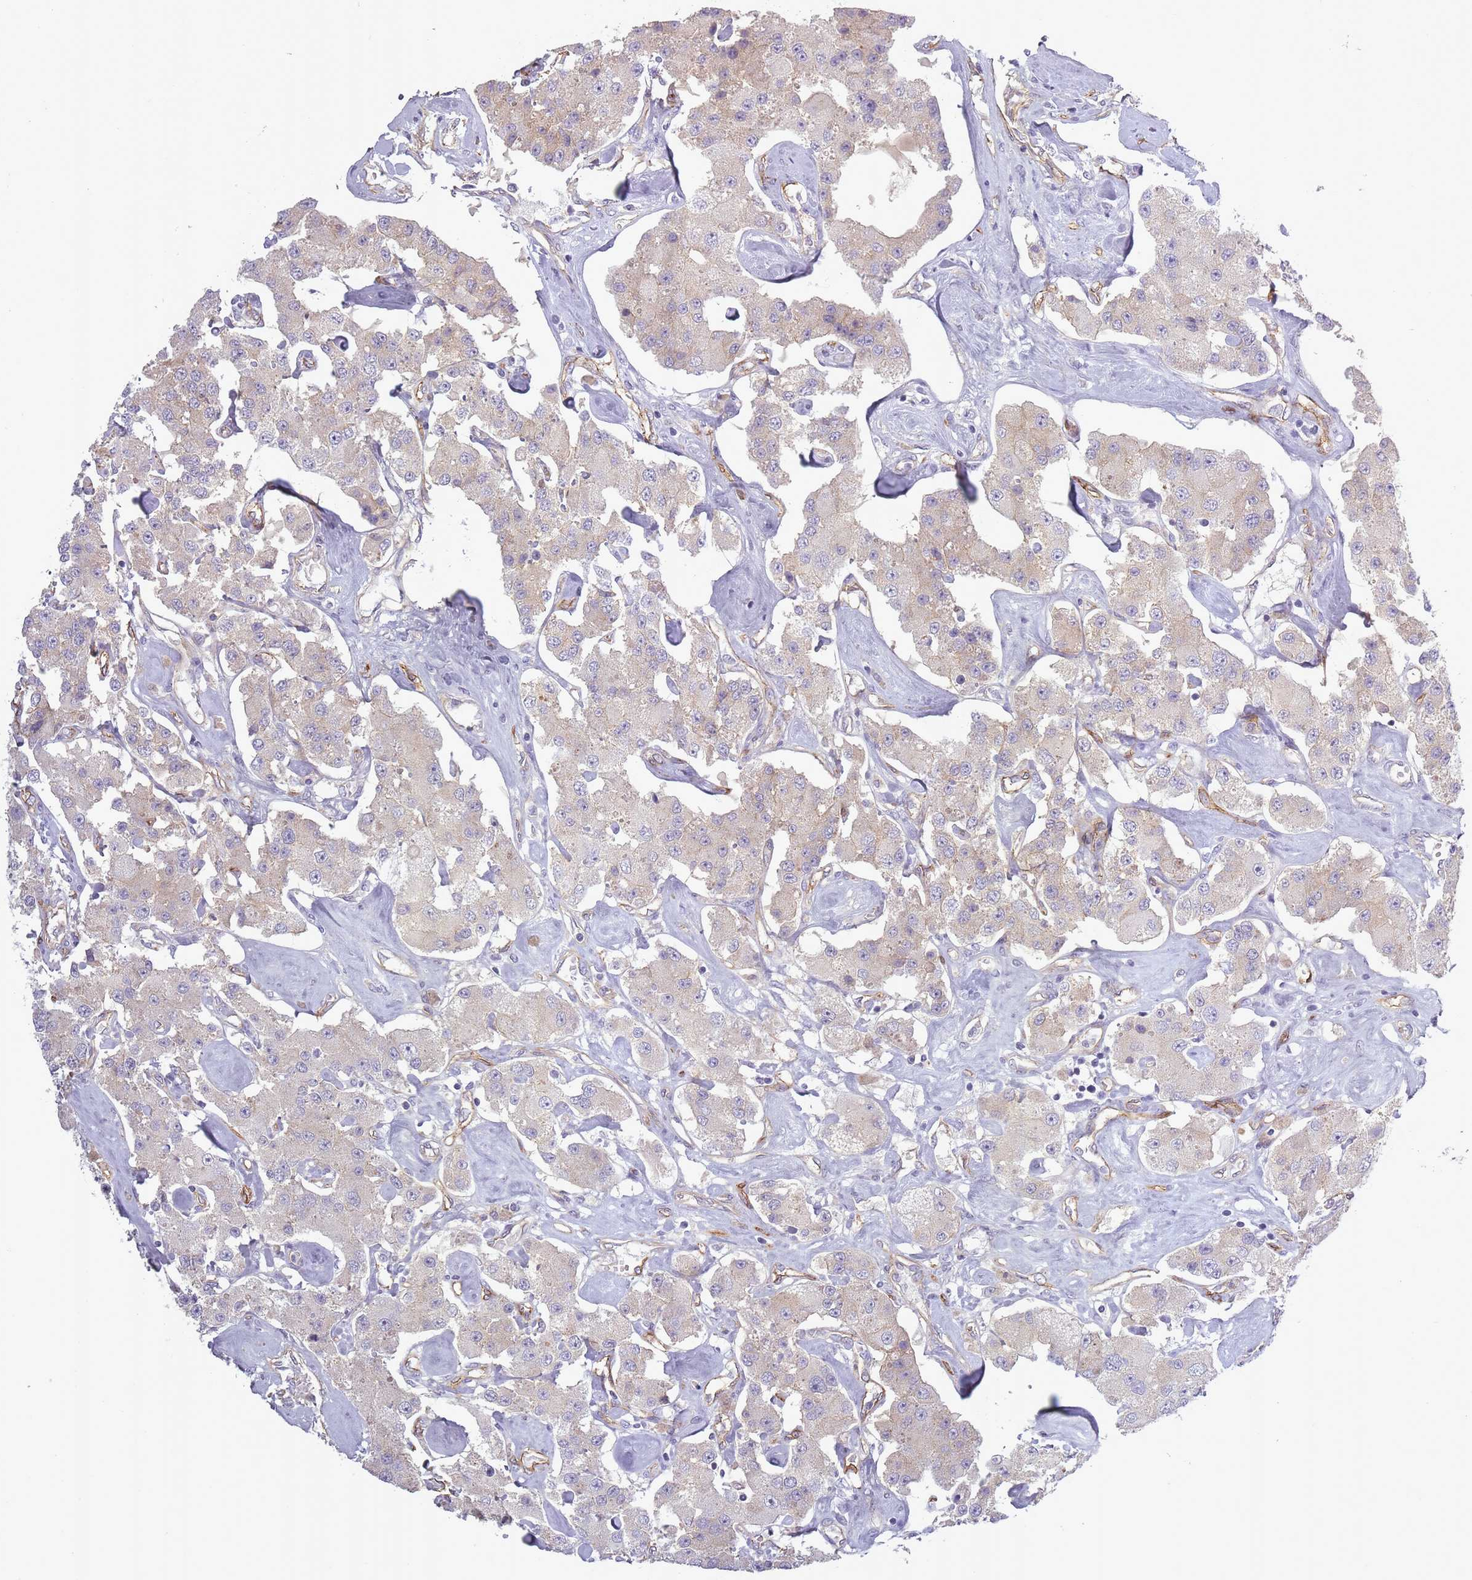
{"staining": {"intensity": "weak", "quantity": "<25%", "location": "cytoplasmic/membranous"}, "tissue": "carcinoid", "cell_type": "Tumor cells", "image_type": "cancer", "snomed": [{"axis": "morphology", "description": "Carcinoid, malignant, NOS"}, {"axis": "topography", "description": "Pancreas"}], "caption": "DAB (3,3'-diaminobenzidine) immunohistochemical staining of human malignant carcinoid exhibits no significant expression in tumor cells.", "gene": "SLC8A2", "patient": {"sex": "male", "age": 41}}